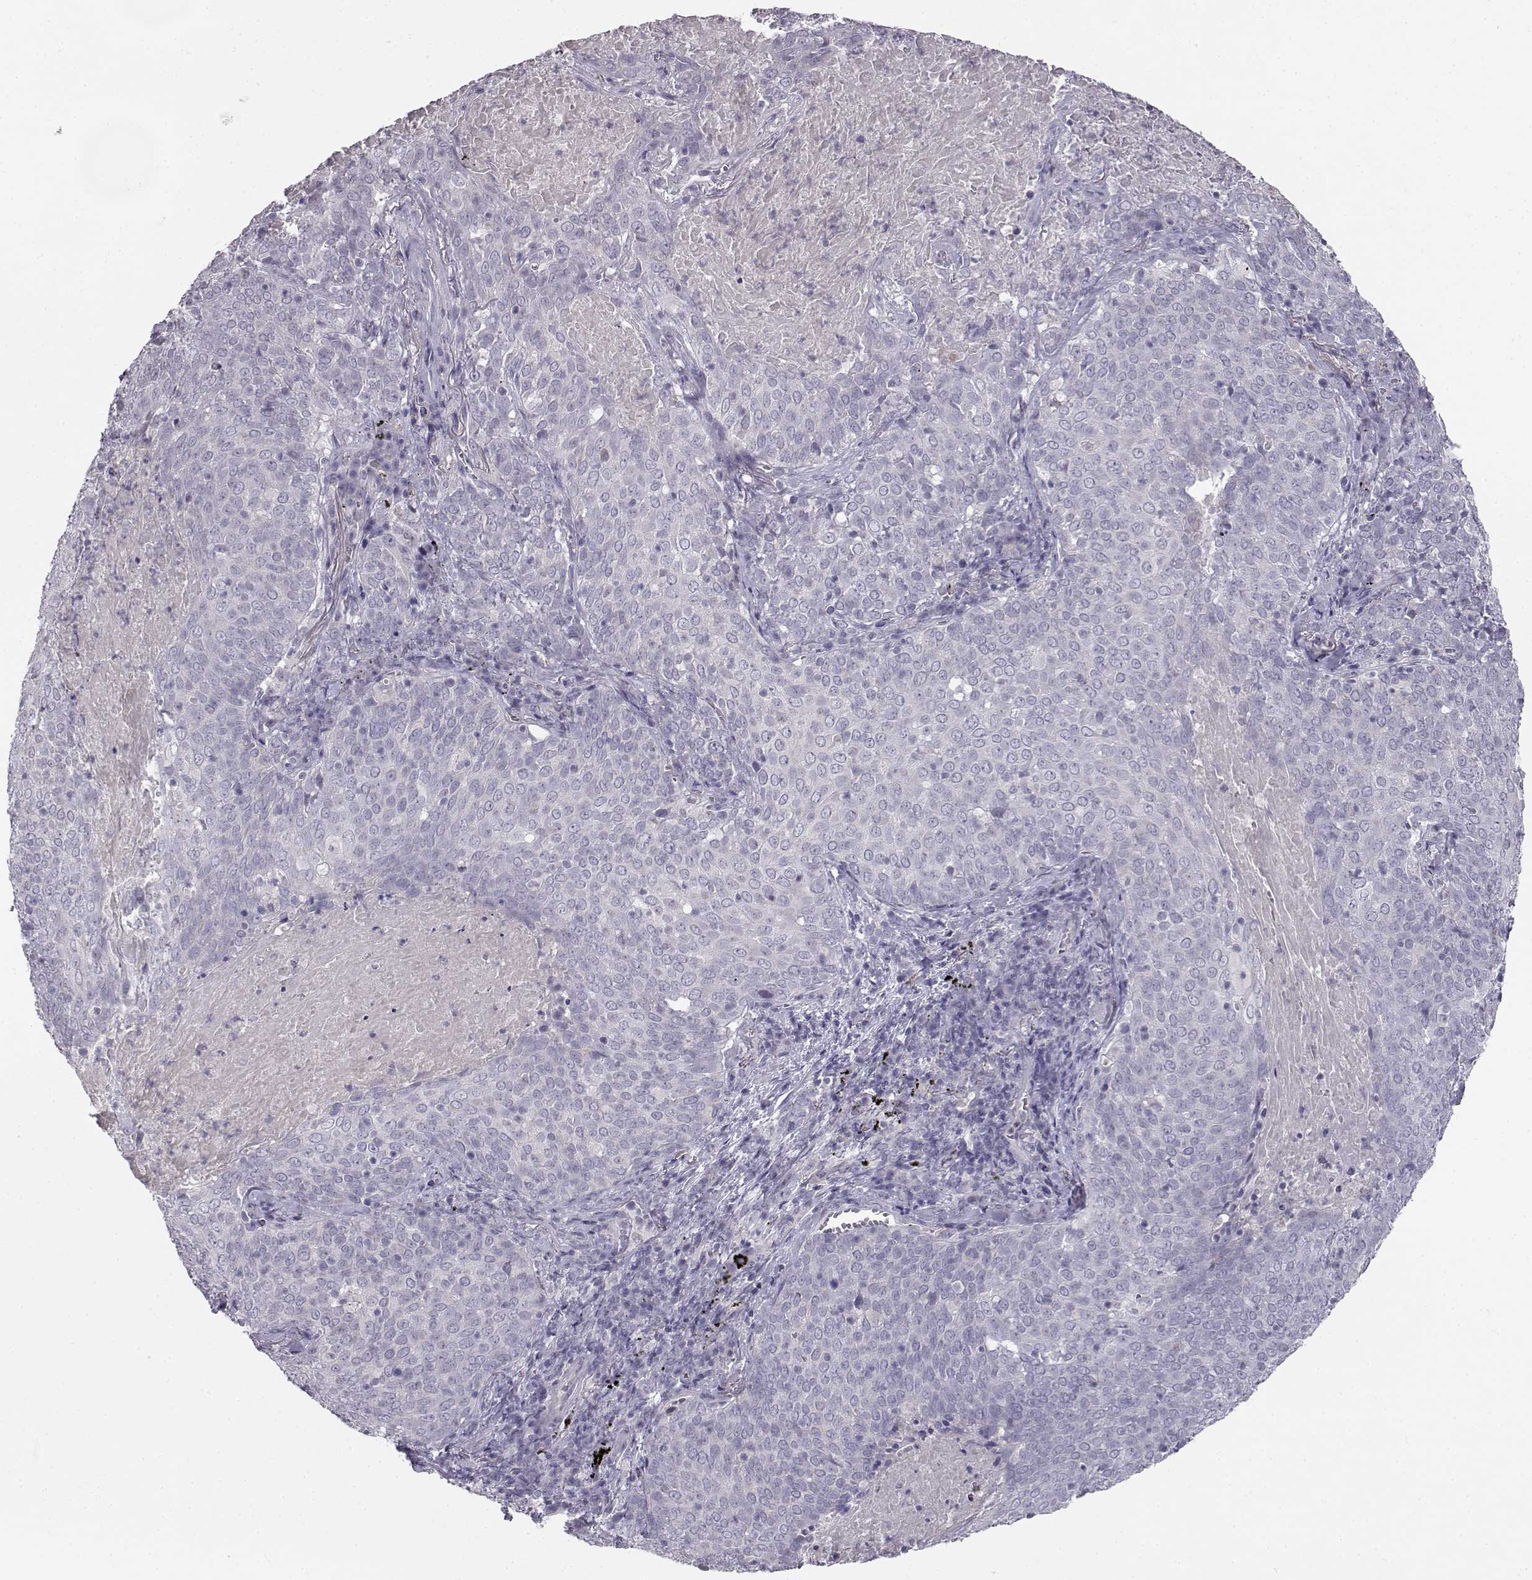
{"staining": {"intensity": "negative", "quantity": "none", "location": "none"}, "tissue": "lung cancer", "cell_type": "Tumor cells", "image_type": "cancer", "snomed": [{"axis": "morphology", "description": "Squamous cell carcinoma, NOS"}, {"axis": "topography", "description": "Lung"}], "caption": "IHC photomicrograph of neoplastic tissue: lung cancer (squamous cell carcinoma) stained with DAB reveals no significant protein staining in tumor cells.", "gene": "MYCBPAP", "patient": {"sex": "male", "age": 82}}